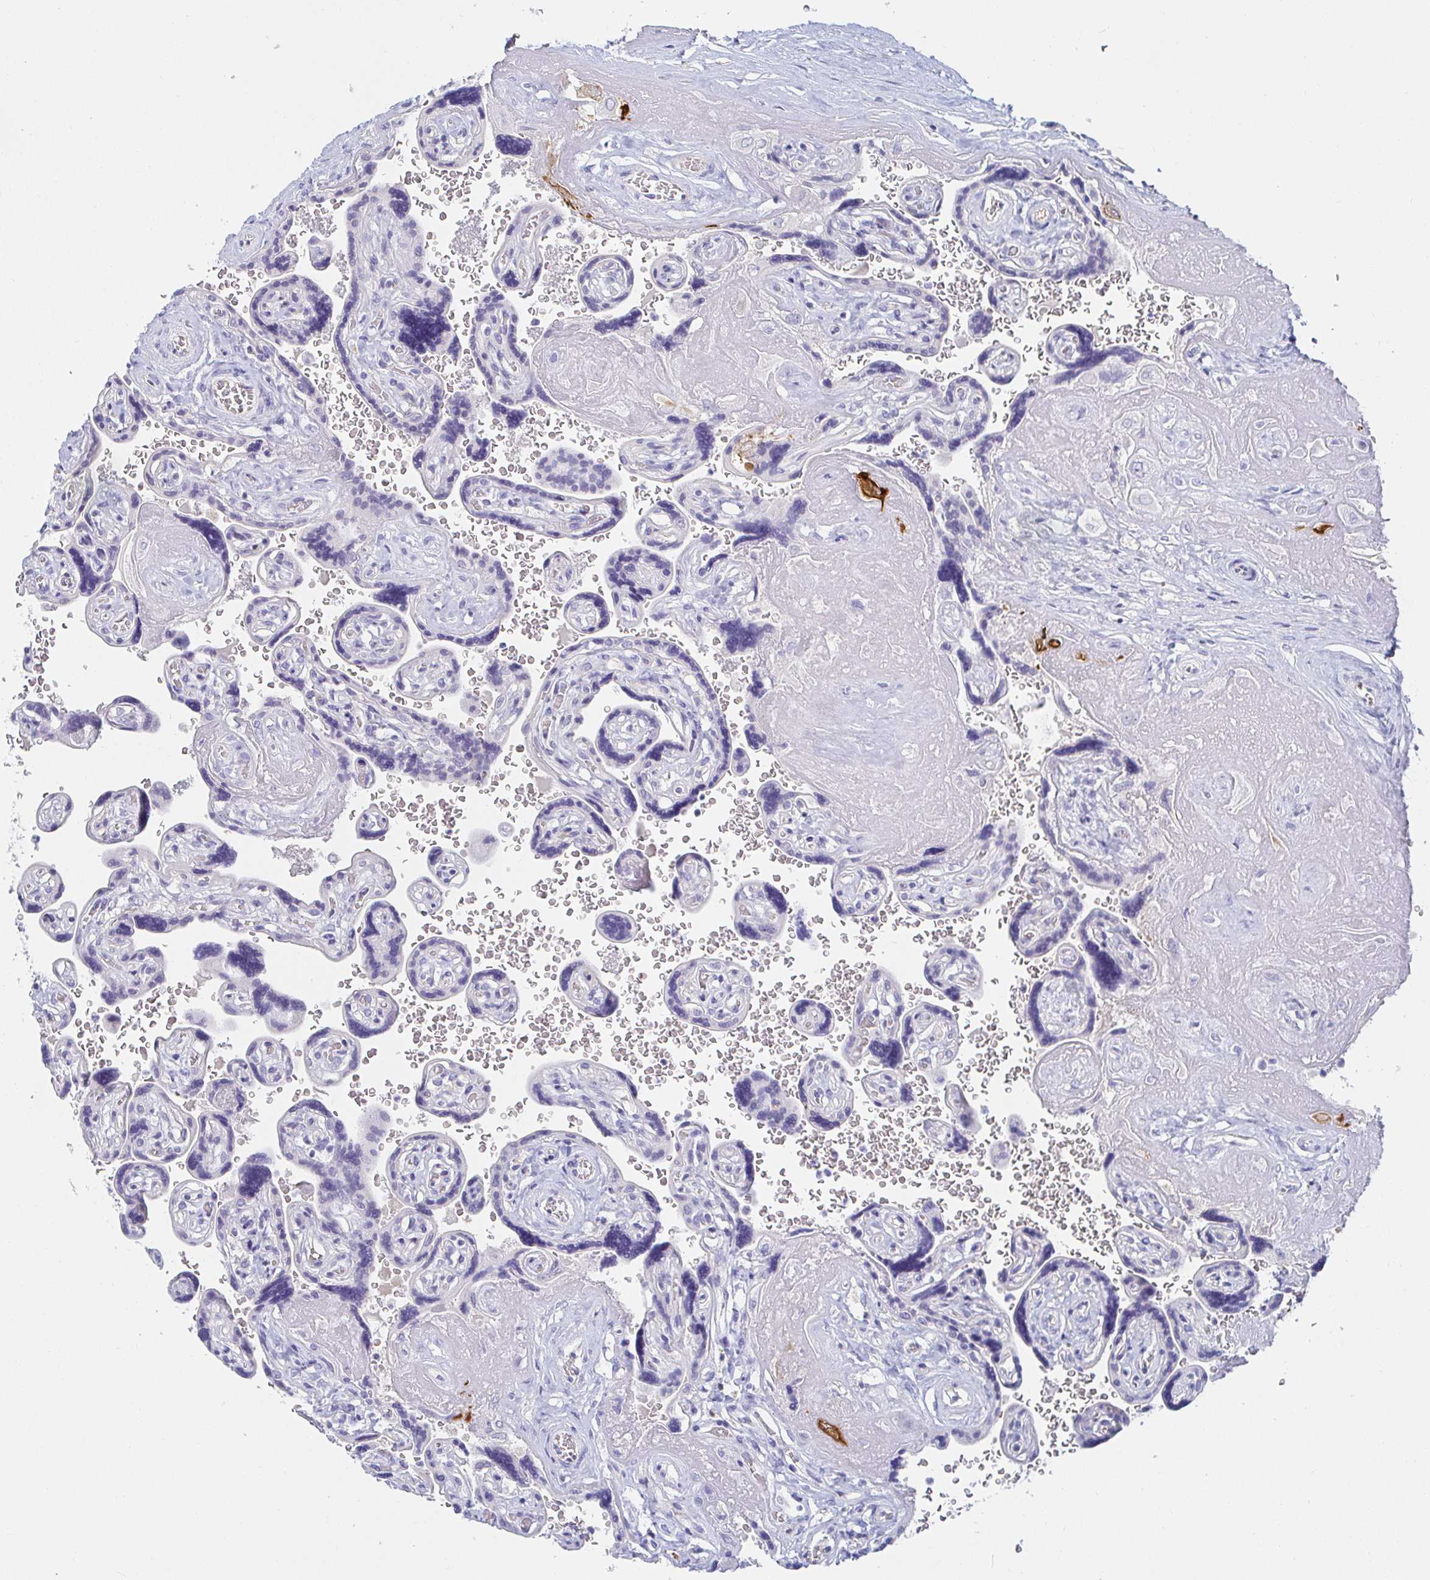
{"staining": {"intensity": "weak", "quantity": "<25%", "location": "cytoplasmic/membranous"}, "tissue": "placenta", "cell_type": "Decidual cells", "image_type": "normal", "snomed": [{"axis": "morphology", "description": "Normal tissue, NOS"}, {"axis": "topography", "description": "Placenta"}], "caption": "Immunohistochemistry of normal placenta reveals no expression in decidual cells. Brightfield microscopy of immunohistochemistry stained with DAB (brown) and hematoxylin (blue), captured at high magnification.", "gene": "PDE6B", "patient": {"sex": "female", "age": 32}}